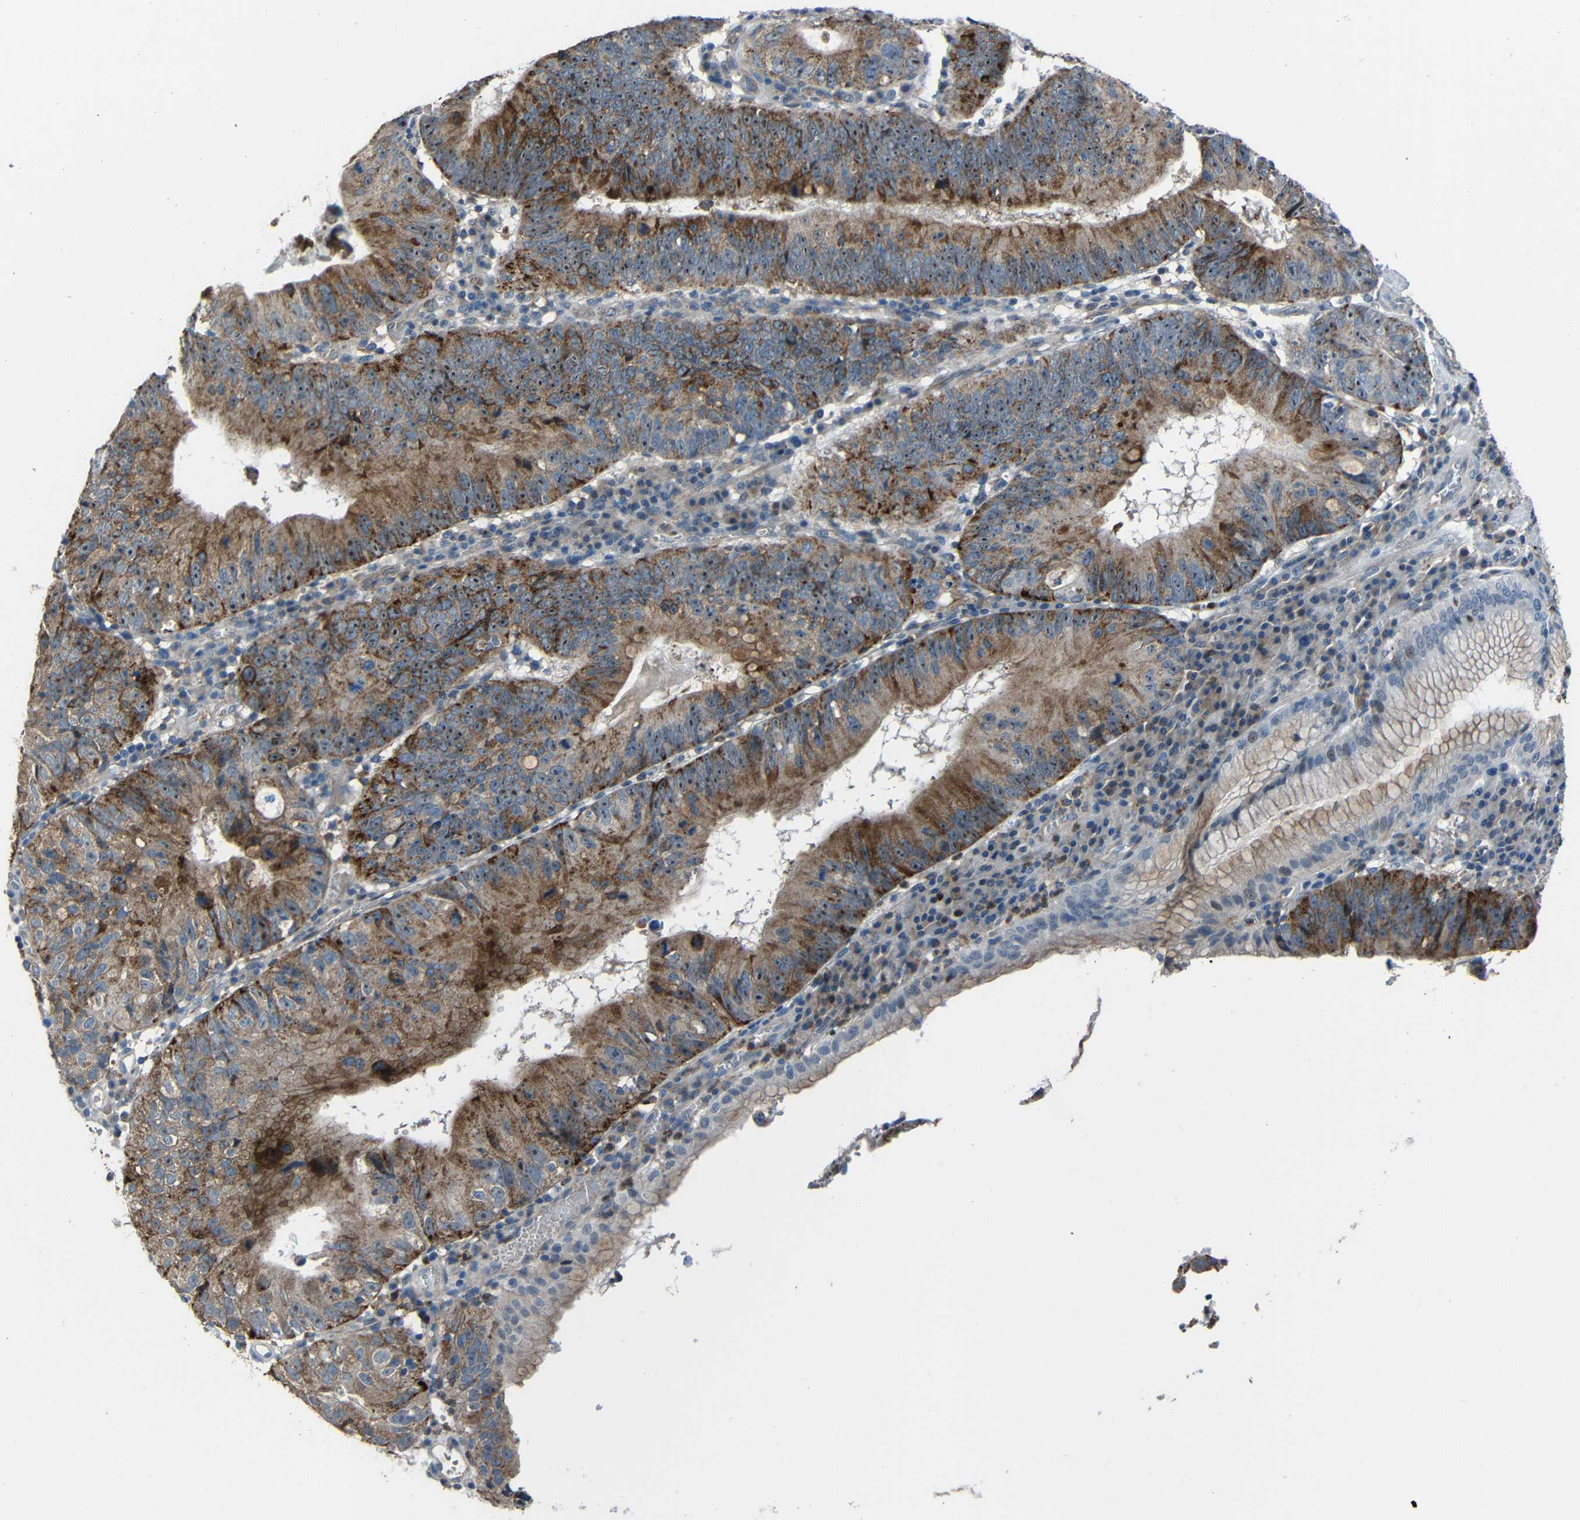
{"staining": {"intensity": "strong", "quantity": "25%-75%", "location": "cytoplasmic/membranous,nuclear"}, "tissue": "stomach cancer", "cell_type": "Tumor cells", "image_type": "cancer", "snomed": [{"axis": "morphology", "description": "Adenocarcinoma, NOS"}, {"axis": "topography", "description": "Stomach"}], "caption": "This is an image of immunohistochemistry staining of stomach adenocarcinoma, which shows strong positivity in the cytoplasmic/membranous and nuclear of tumor cells.", "gene": "DNAJC5", "patient": {"sex": "male", "age": 59}}